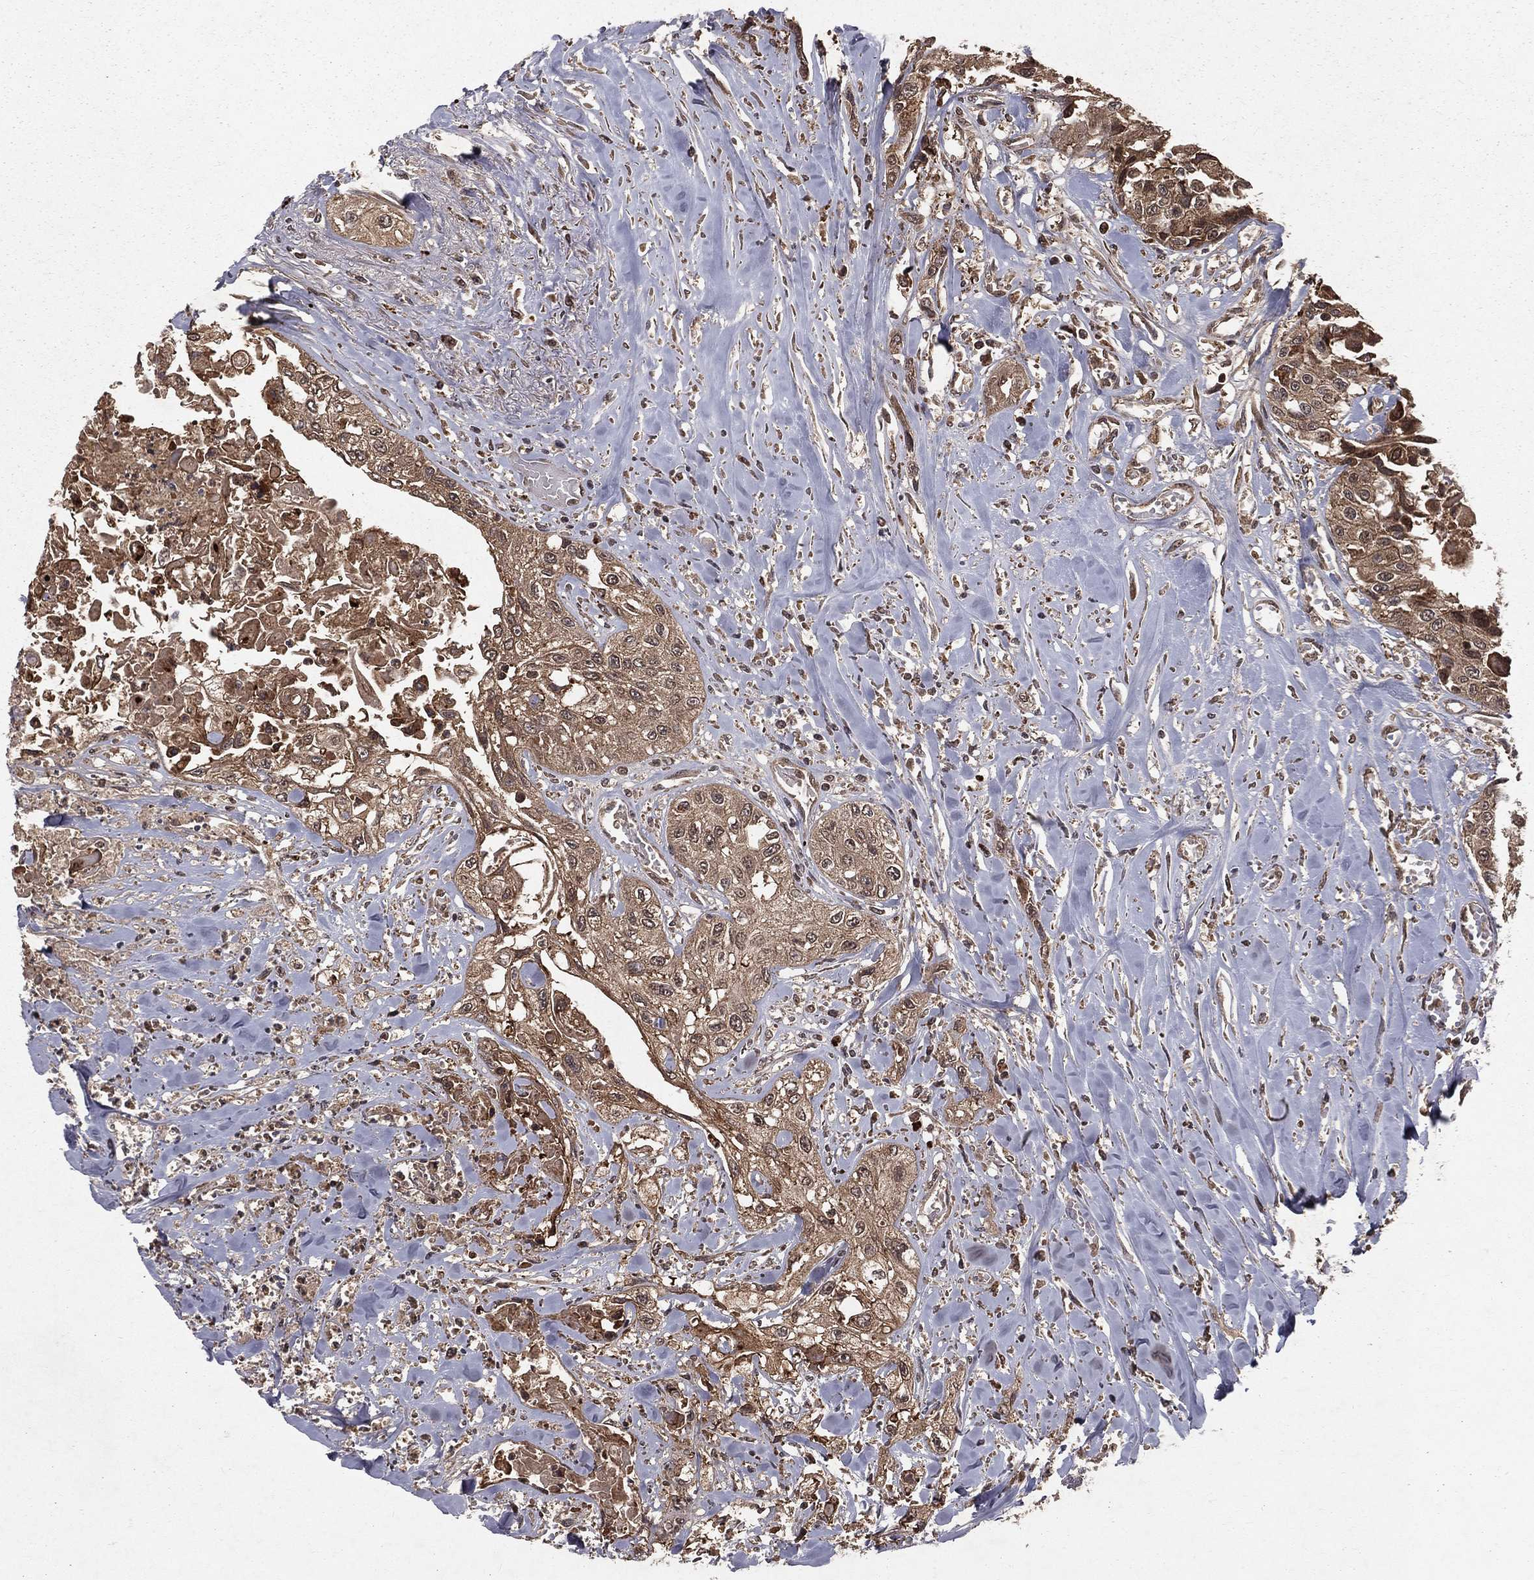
{"staining": {"intensity": "moderate", "quantity": ">75%", "location": "cytoplasmic/membranous"}, "tissue": "head and neck cancer", "cell_type": "Tumor cells", "image_type": "cancer", "snomed": [{"axis": "morphology", "description": "Normal tissue, NOS"}, {"axis": "morphology", "description": "Squamous cell carcinoma, NOS"}, {"axis": "topography", "description": "Oral tissue"}, {"axis": "topography", "description": "Peripheral nerve tissue"}, {"axis": "topography", "description": "Head-Neck"}], "caption": "Approximately >75% of tumor cells in human head and neck squamous cell carcinoma reveal moderate cytoplasmic/membranous protein expression as visualized by brown immunohistochemical staining.", "gene": "ZDHHC15", "patient": {"sex": "female", "age": 59}}